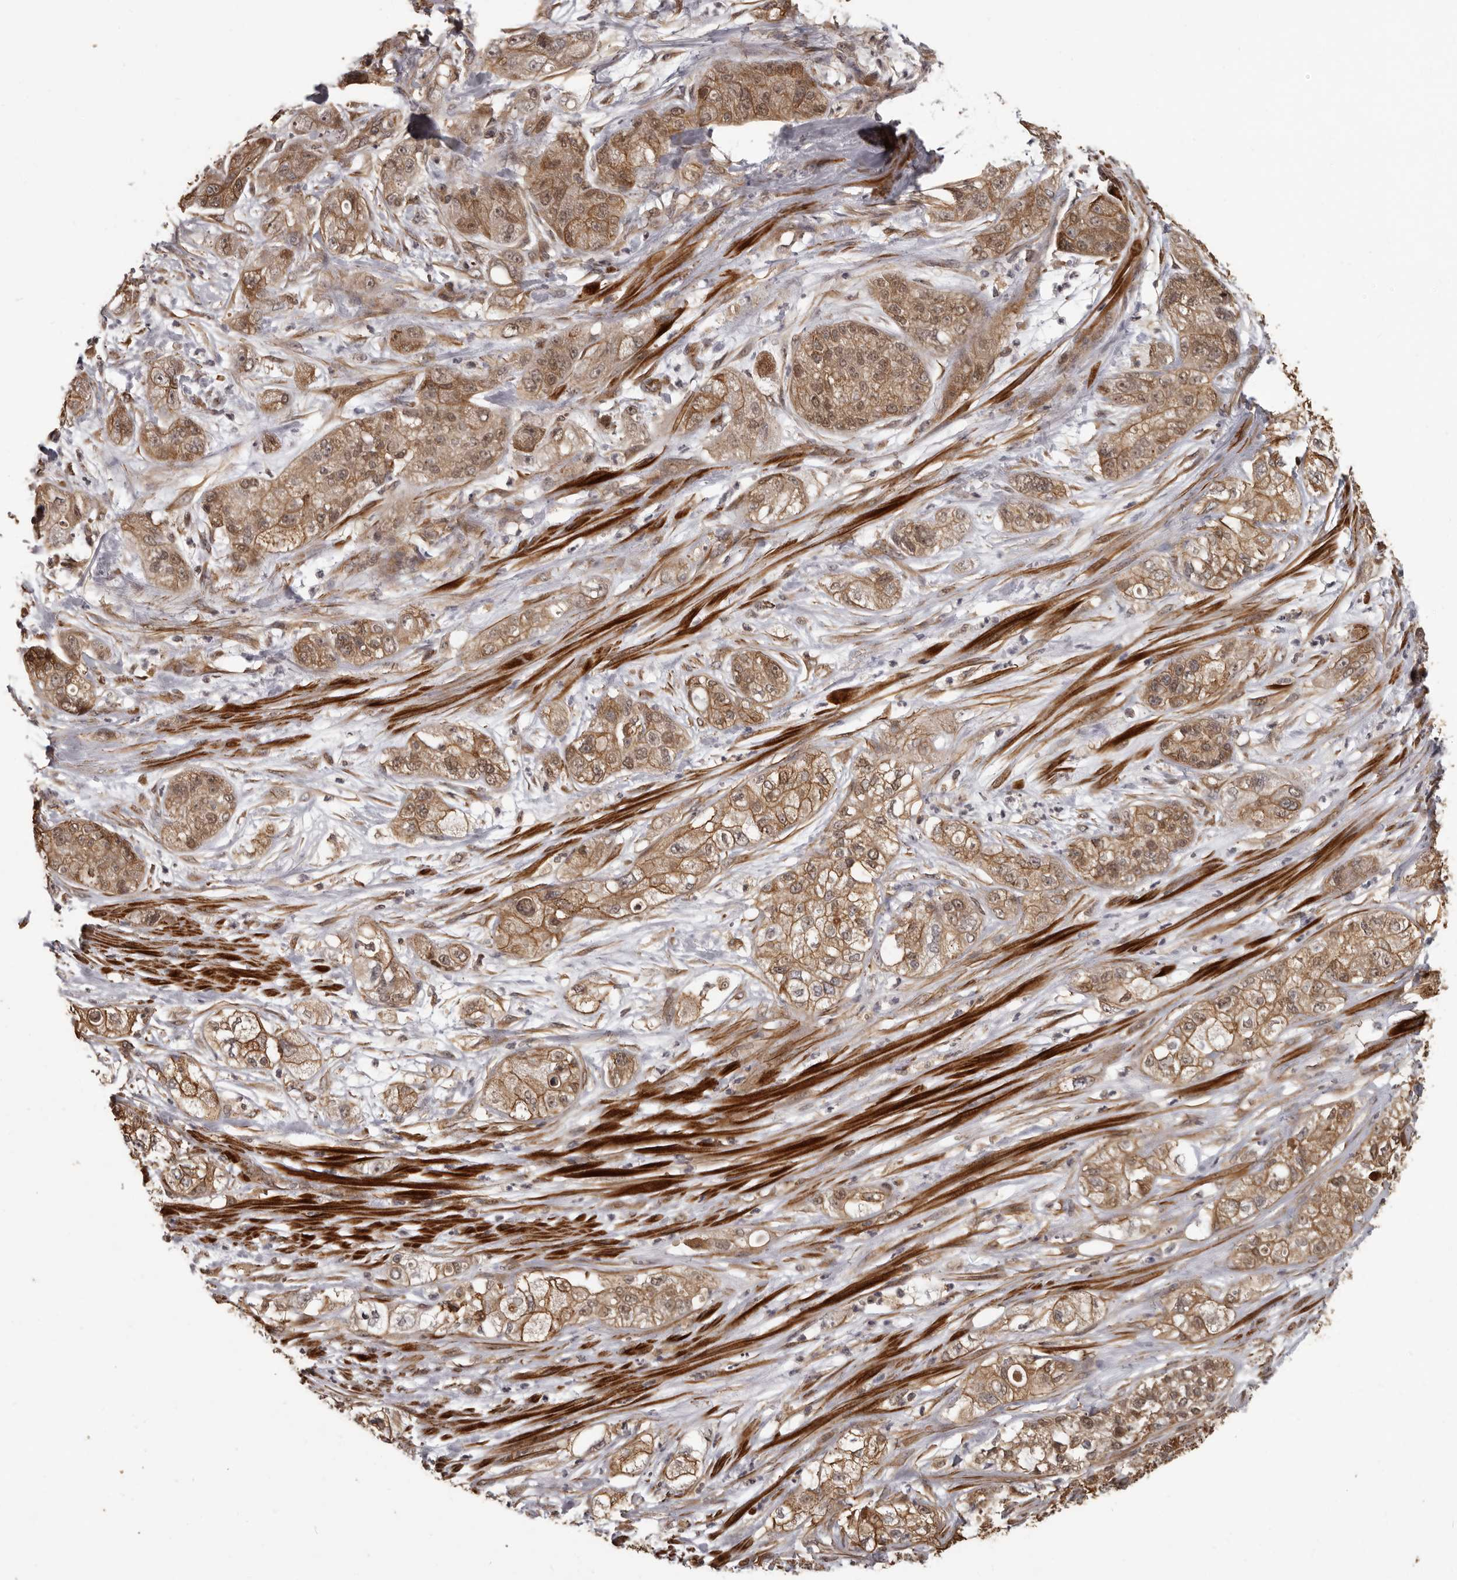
{"staining": {"intensity": "moderate", "quantity": ">75%", "location": "cytoplasmic/membranous"}, "tissue": "pancreatic cancer", "cell_type": "Tumor cells", "image_type": "cancer", "snomed": [{"axis": "morphology", "description": "Adenocarcinoma, NOS"}, {"axis": "topography", "description": "Pancreas"}], "caption": "Pancreatic adenocarcinoma tissue demonstrates moderate cytoplasmic/membranous positivity in approximately >75% of tumor cells", "gene": "SLITRK6", "patient": {"sex": "female", "age": 78}}